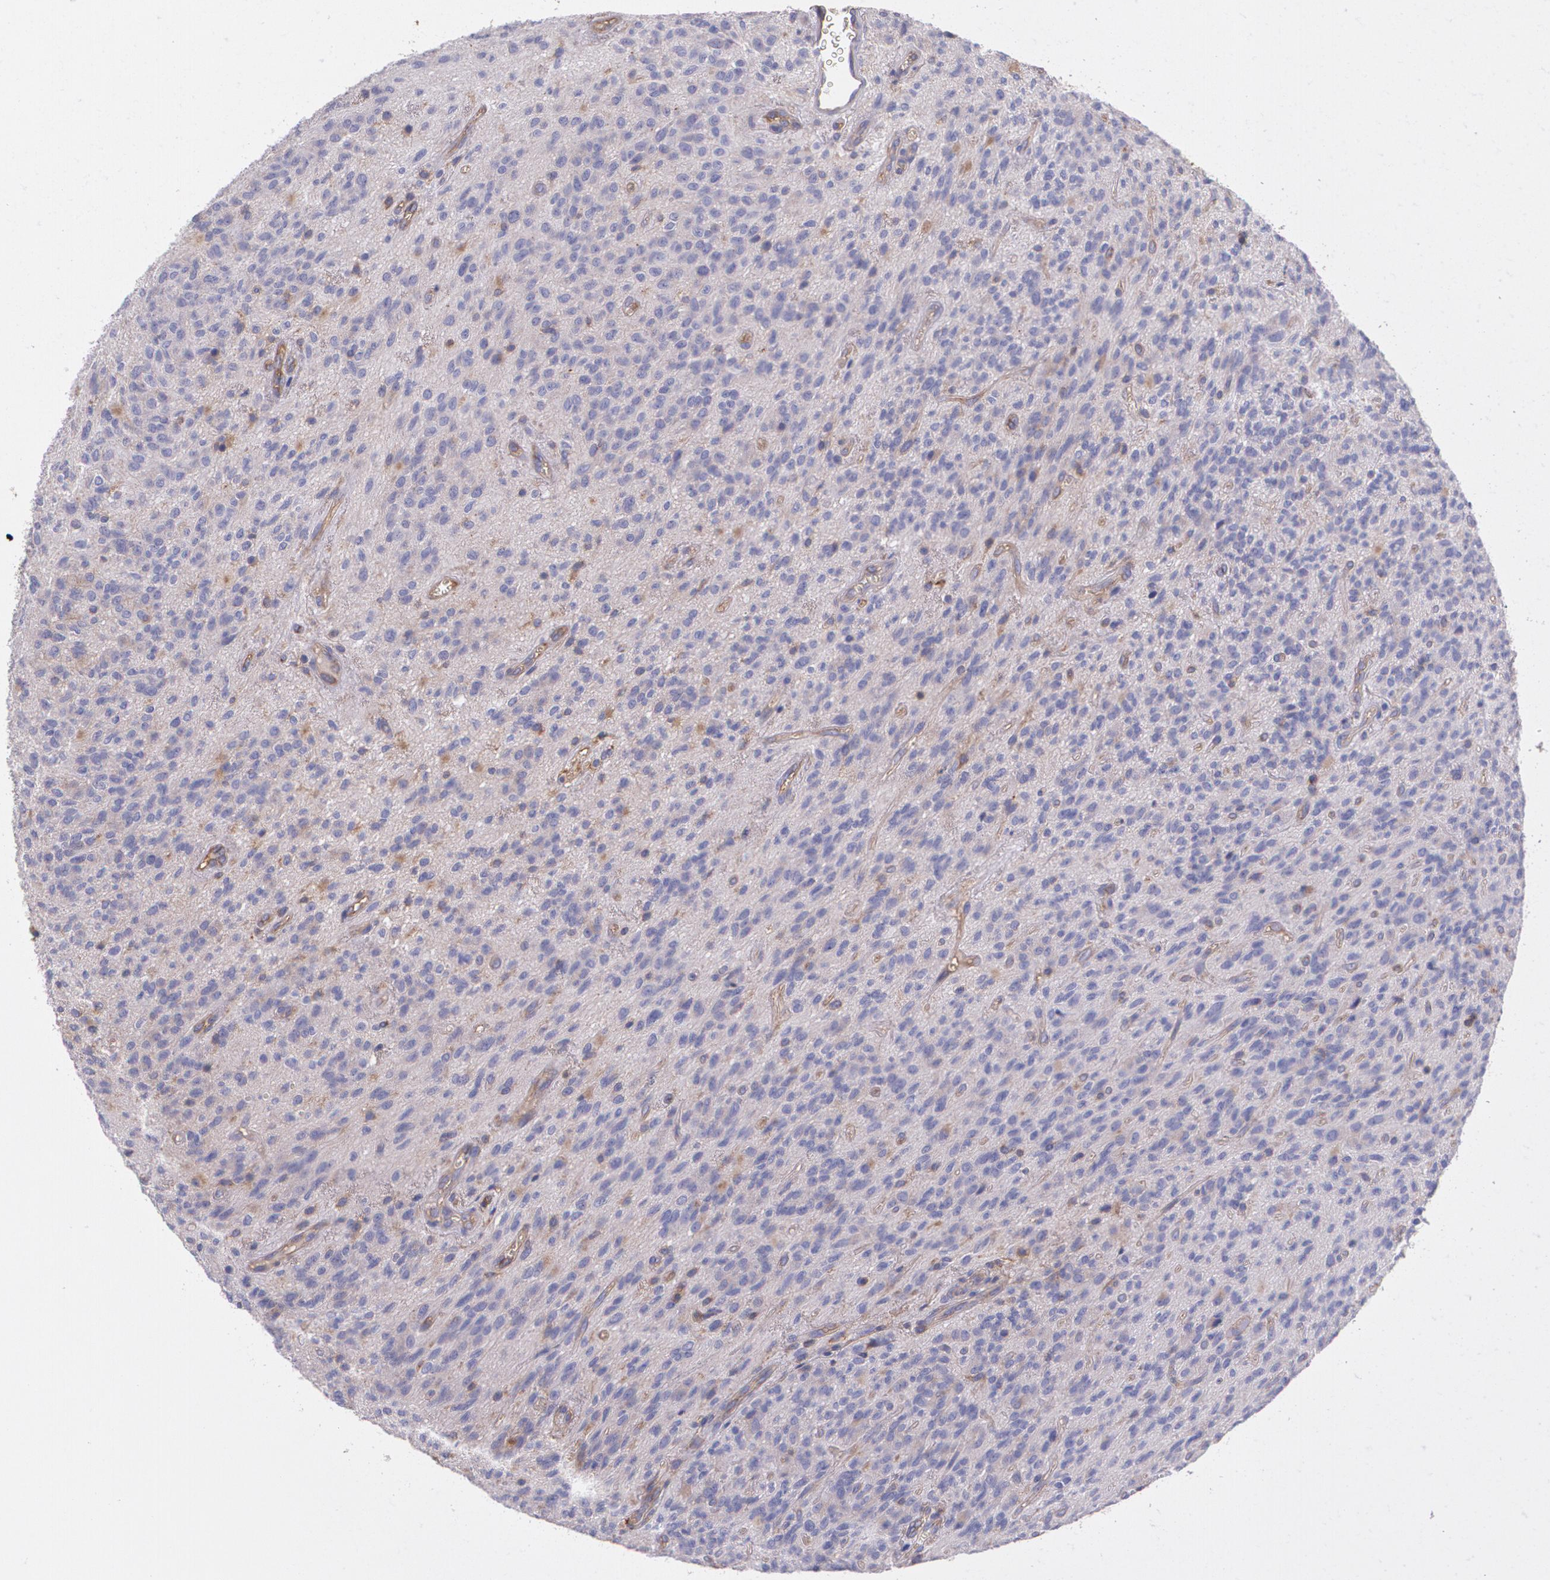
{"staining": {"intensity": "negative", "quantity": "none", "location": "none"}, "tissue": "glioma", "cell_type": "Tumor cells", "image_type": "cancer", "snomed": [{"axis": "morphology", "description": "Glioma, malignant, Low grade"}, {"axis": "topography", "description": "Brain"}], "caption": "Immunohistochemical staining of malignant glioma (low-grade) reveals no significant expression in tumor cells.", "gene": "B2M", "patient": {"sex": "female", "age": 15}}